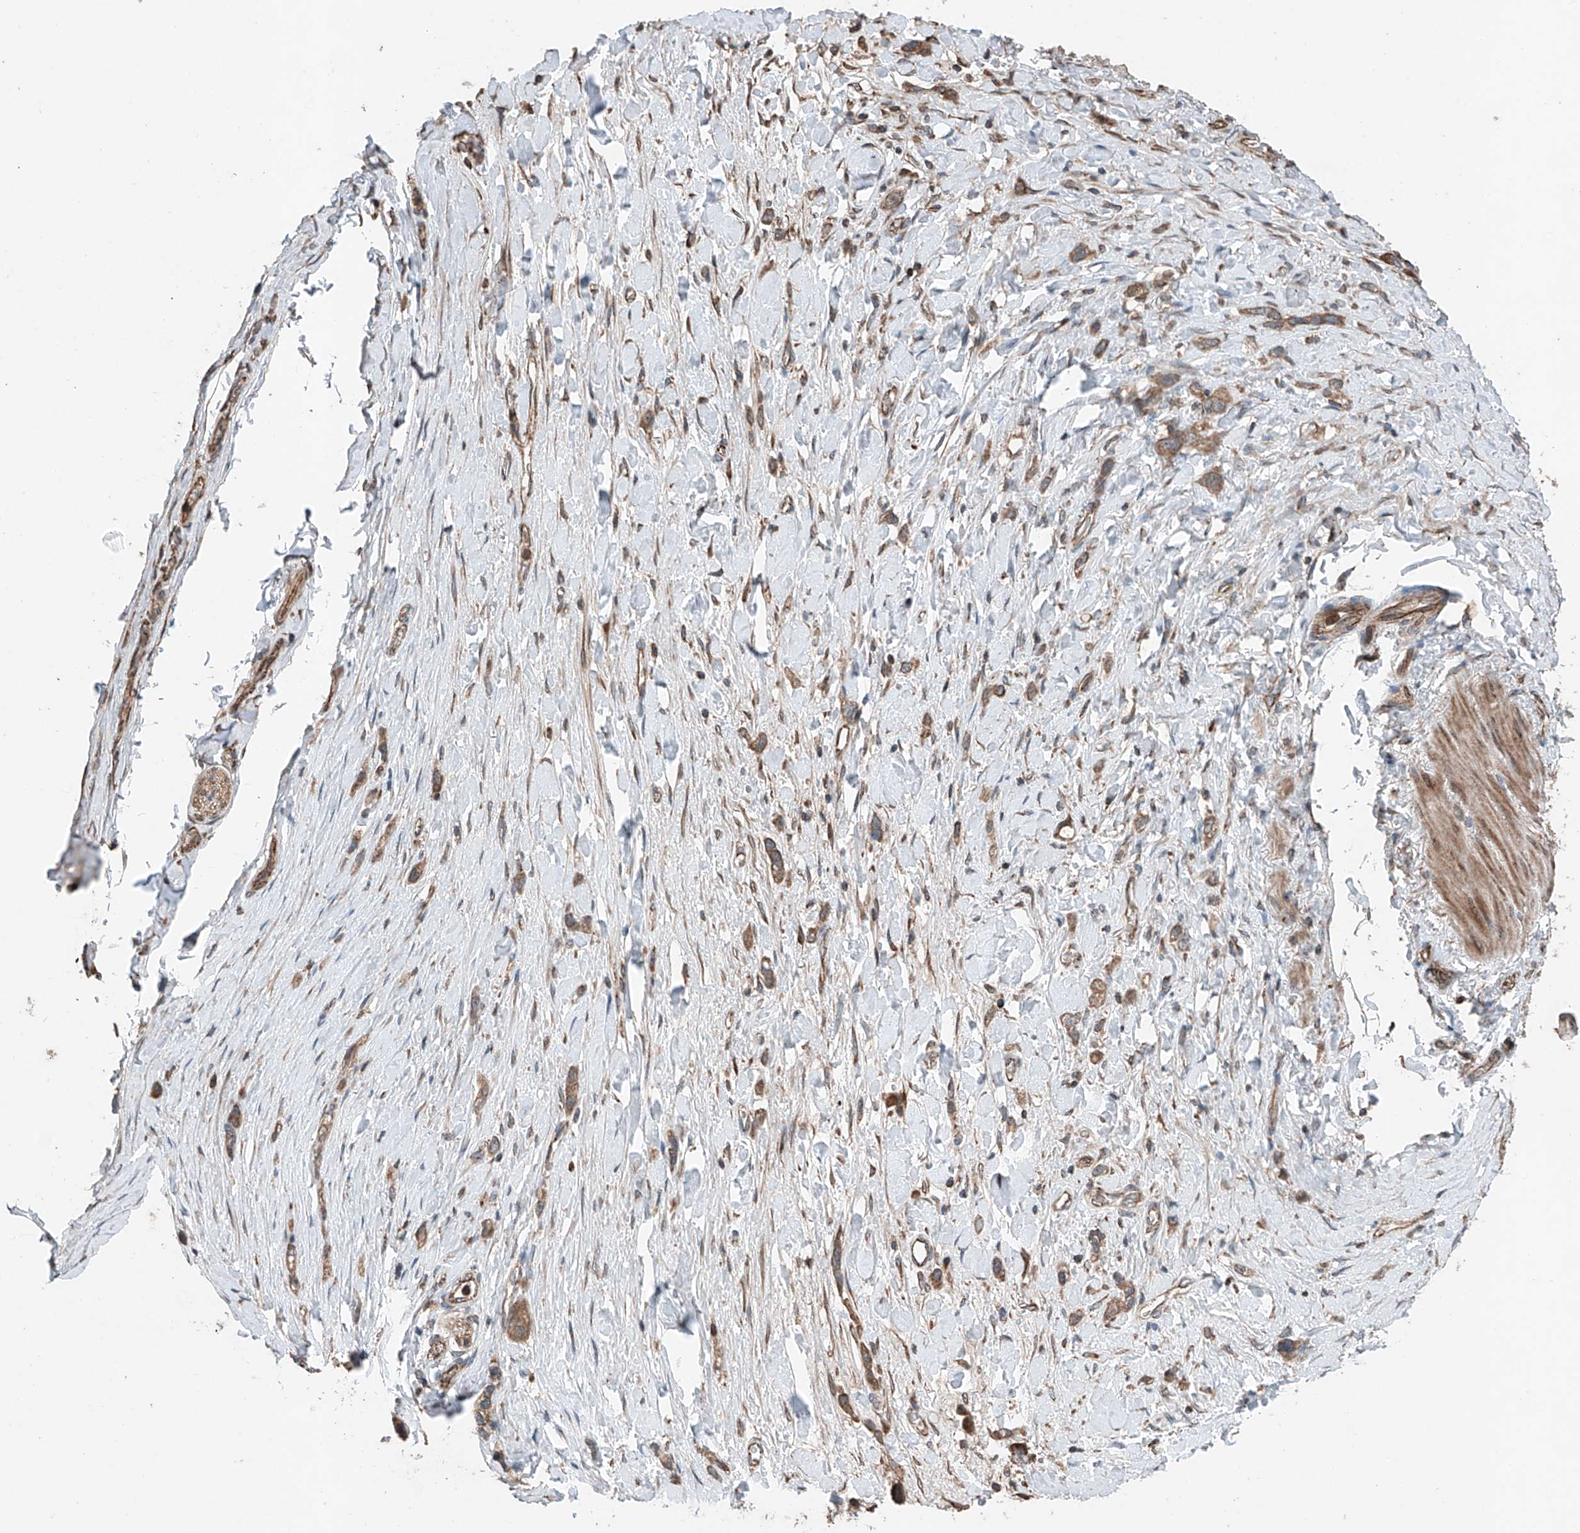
{"staining": {"intensity": "moderate", "quantity": ">75%", "location": "cytoplasmic/membranous"}, "tissue": "stomach cancer", "cell_type": "Tumor cells", "image_type": "cancer", "snomed": [{"axis": "morphology", "description": "Adenocarcinoma, NOS"}, {"axis": "topography", "description": "Stomach"}], "caption": "DAB (3,3'-diaminobenzidine) immunohistochemical staining of human adenocarcinoma (stomach) shows moderate cytoplasmic/membranous protein positivity in approximately >75% of tumor cells.", "gene": "AP4B1", "patient": {"sex": "female", "age": 65}}